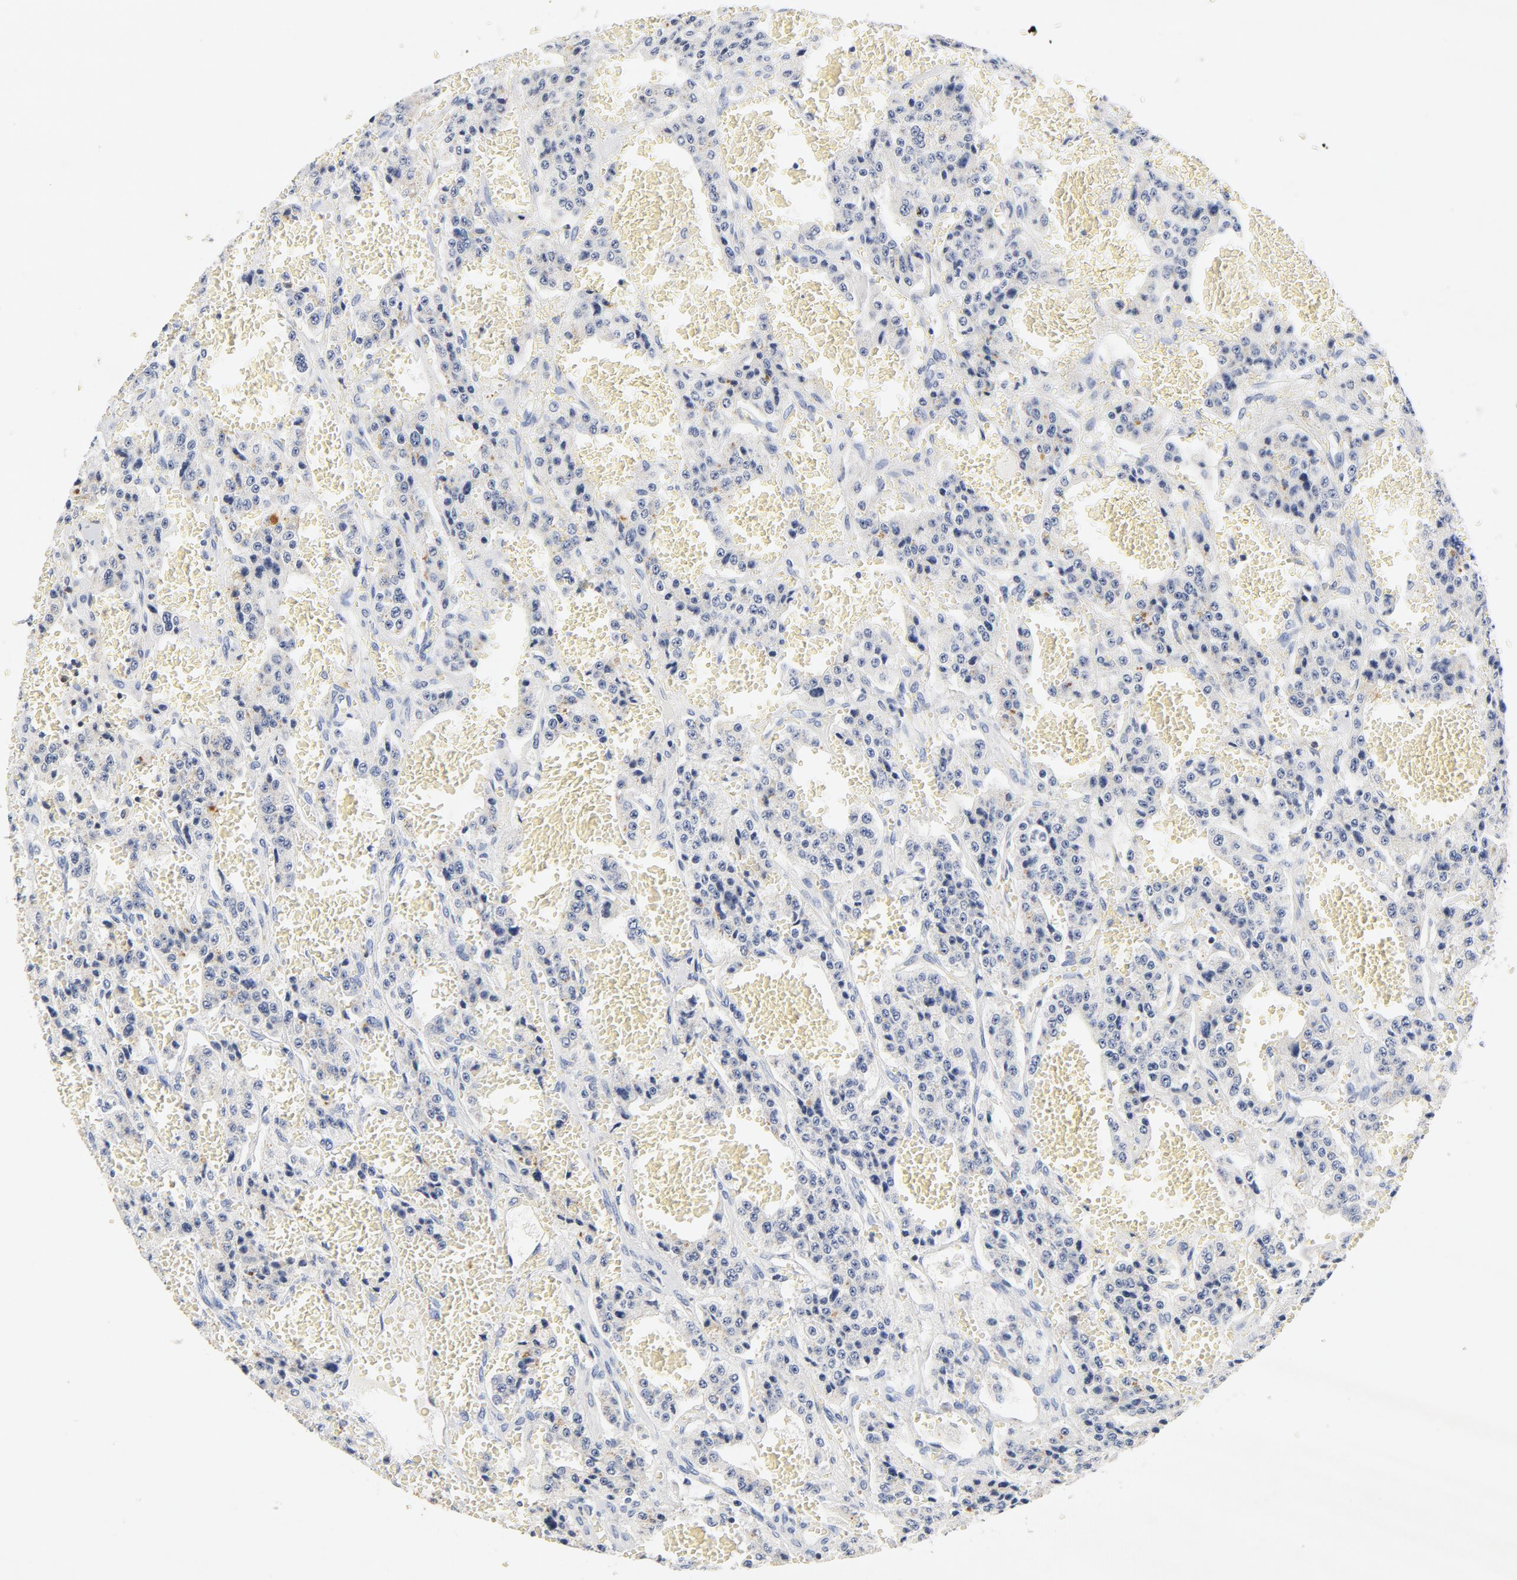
{"staining": {"intensity": "weak", "quantity": "<25%", "location": "cytoplasmic/membranous"}, "tissue": "carcinoid", "cell_type": "Tumor cells", "image_type": "cancer", "snomed": [{"axis": "morphology", "description": "Carcinoid, malignant, NOS"}, {"axis": "topography", "description": "Small intestine"}], "caption": "DAB (3,3'-diaminobenzidine) immunohistochemical staining of human carcinoid (malignant) shows no significant staining in tumor cells.", "gene": "STAT1", "patient": {"sex": "male", "age": 52}}